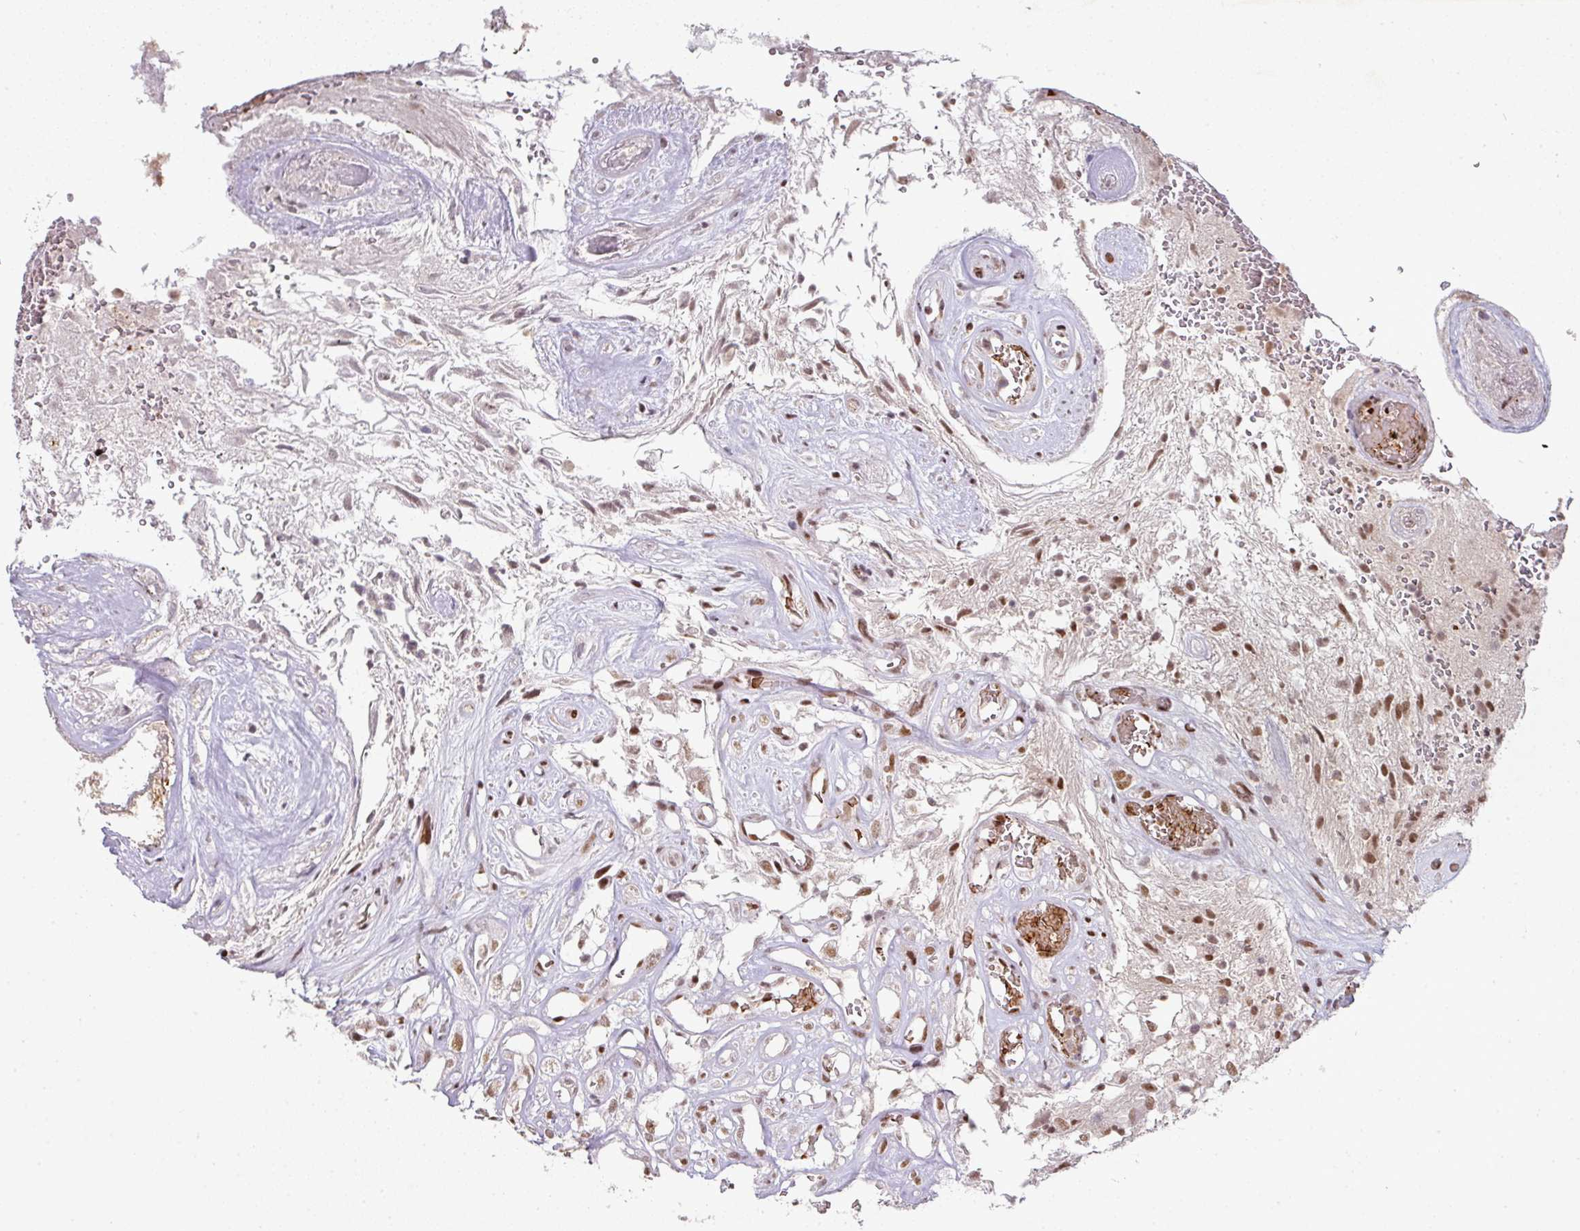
{"staining": {"intensity": "moderate", "quantity": ">75%", "location": "nuclear"}, "tissue": "glioma", "cell_type": "Tumor cells", "image_type": "cancer", "snomed": [{"axis": "morphology", "description": "Glioma, malignant, High grade"}, {"axis": "topography", "description": "Brain"}], "caption": "A brown stain labels moderate nuclear positivity of a protein in glioma tumor cells.", "gene": "NEIL1", "patient": {"sex": "male", "age": 56}}